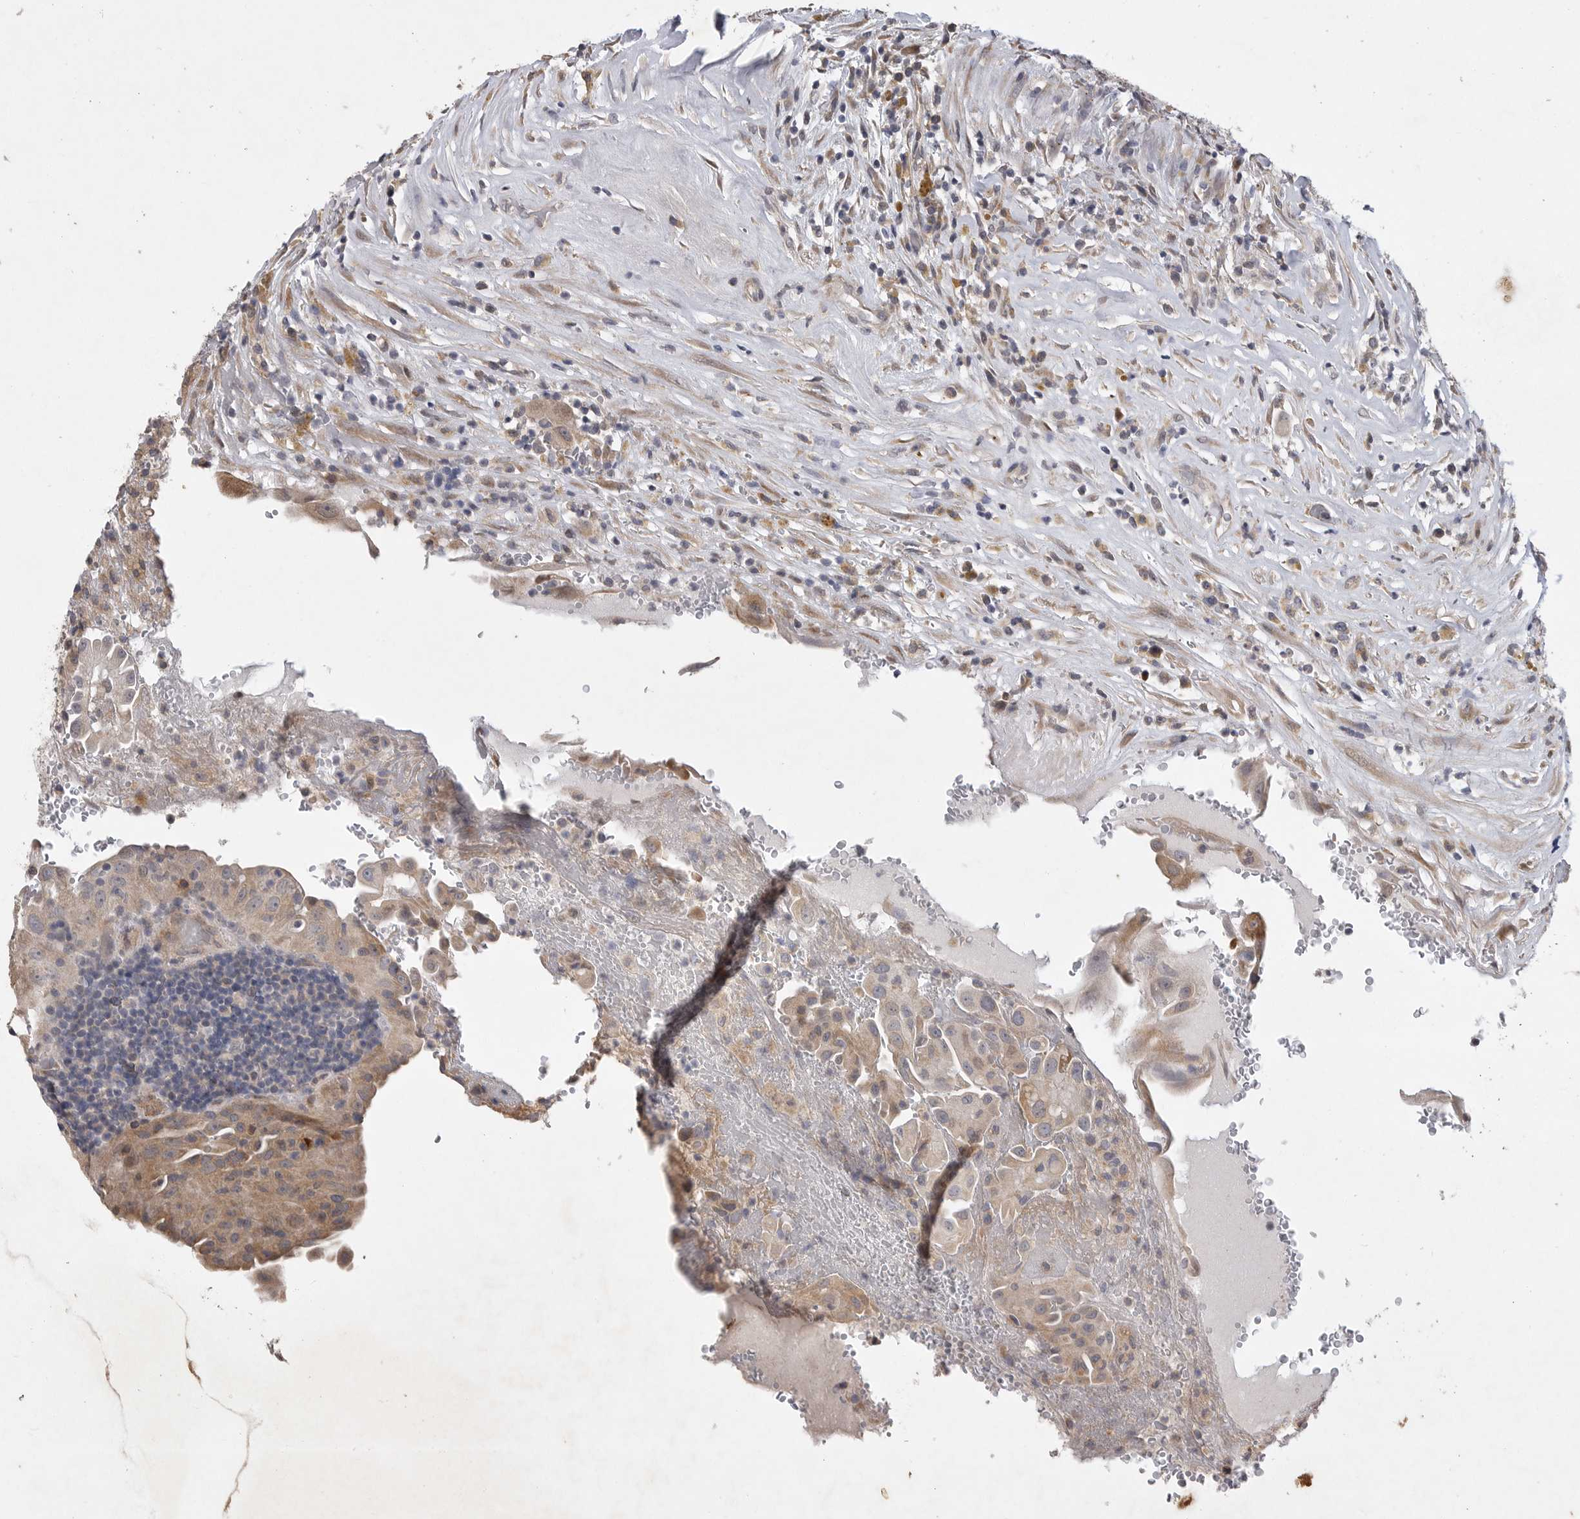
{"staining": {"intensity": "moderate", "quantity": ">75%", "location": "cytoplasmic/membranous"}, "tissue": "thyroid cancer", "cell_type": "Tumor cells", "image_type": "cancer", "snomed": [{"axis": "morphology", "description": "Papillary adenocarcinoma, NOS"}, {"axis": "topography", "description": "Thyroid gland"}], "caption": "Human thyroid cancer stained with a protein marker displays moderate staining in tumor cells.", "gene": "EDEM3", "patient": {"sex": "male", "age": 77}}